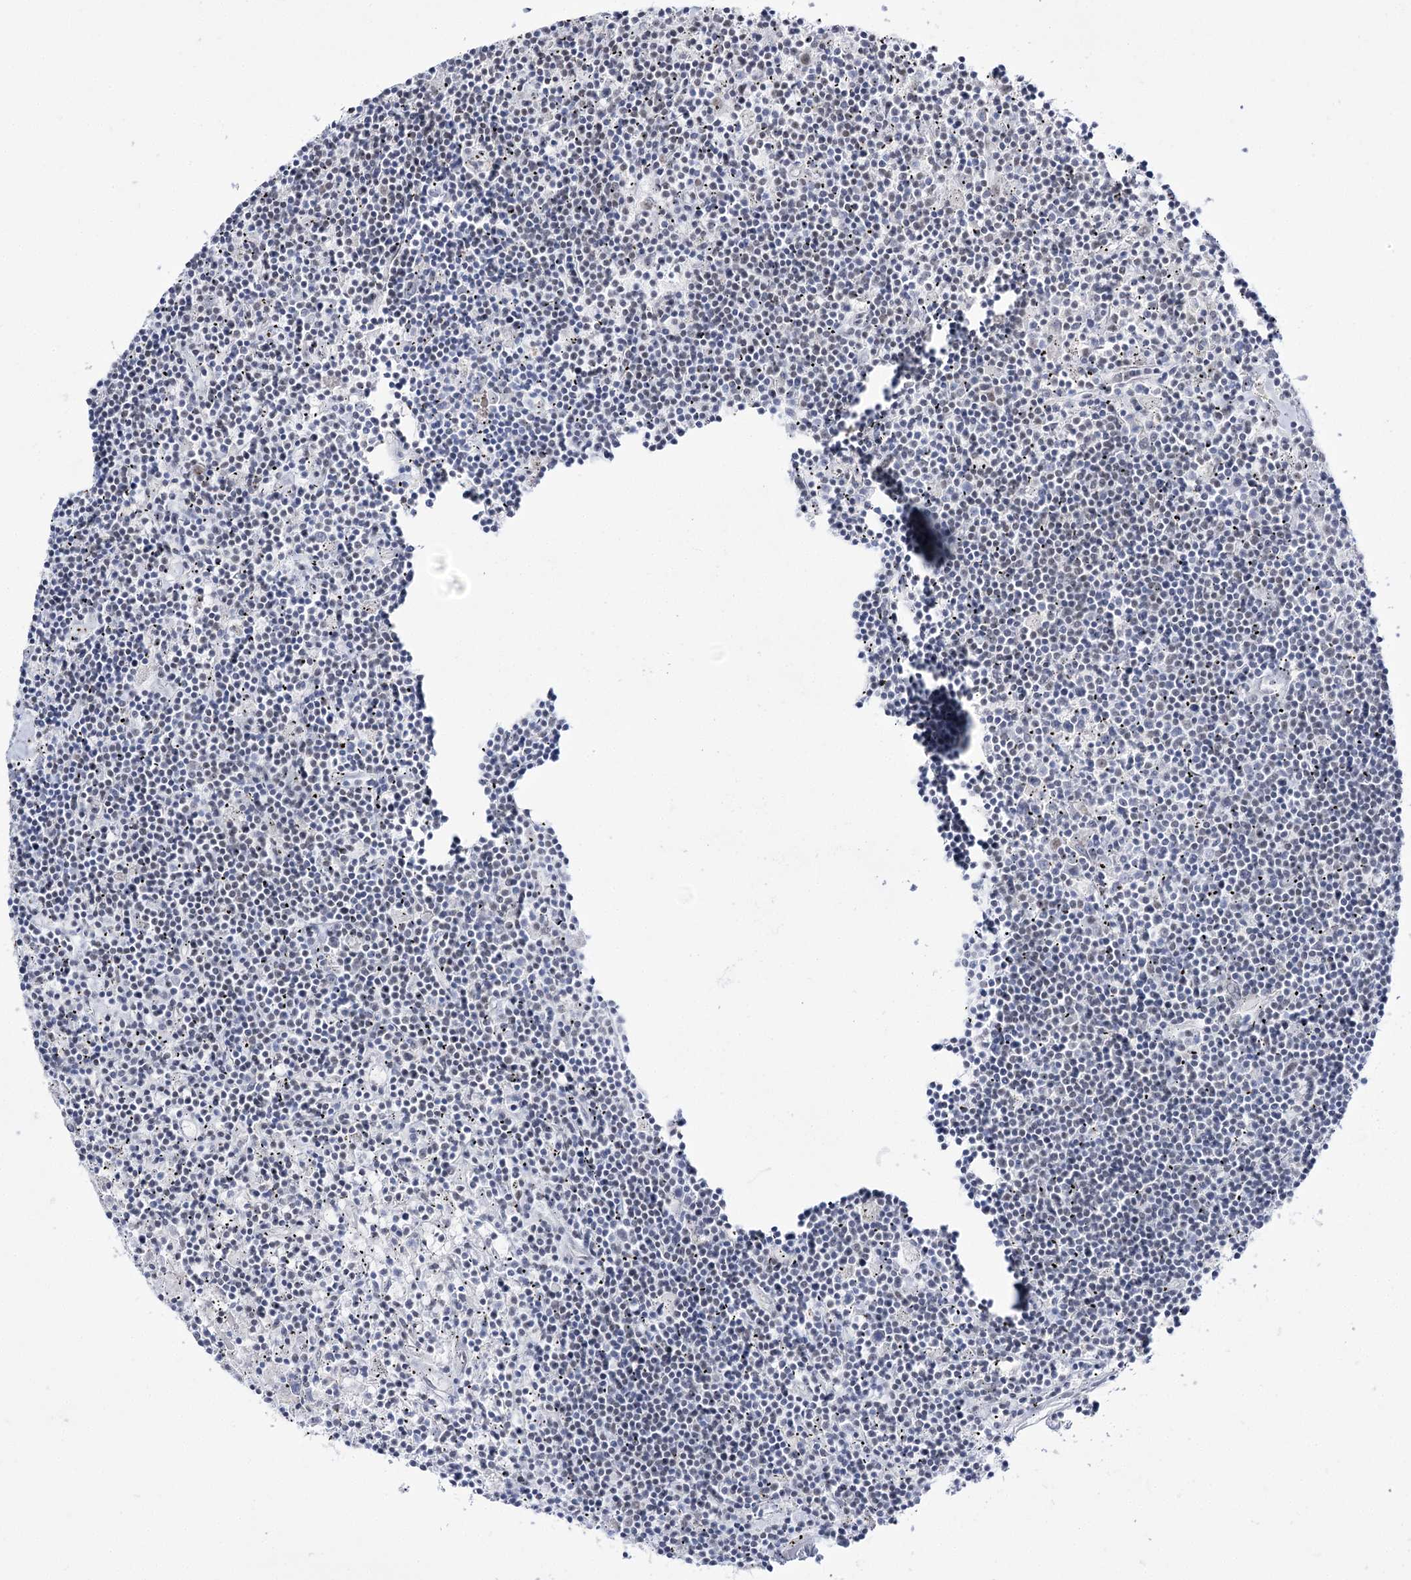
{"staining": {"intensity": "negative", "quantity": "none", "location": "none"}, "tissue": "lymphoma", "cell_type": "Tumor cells", "image_type": "cancer", "snomed": [{"axis": "morphology", "description": "Malignant lymphoma, non-Hodgkin's type, Low grade"}, {"axis": "topography", "description": "Spleen"}], "caption": "Immunohistochemistry histopathology image of malignant lymphoma, non-Hodgkin's type (low-grade) stained for a protein (brown), which displays no expression in tumor cells. The staining was performed using DAB to visualize the protein expression in brown, while the nuclei were stained in blue with hematoxylin (Magnification: 20x).", "gene": "VGLL4", "patient": {"sex": "male", "age": 76}}